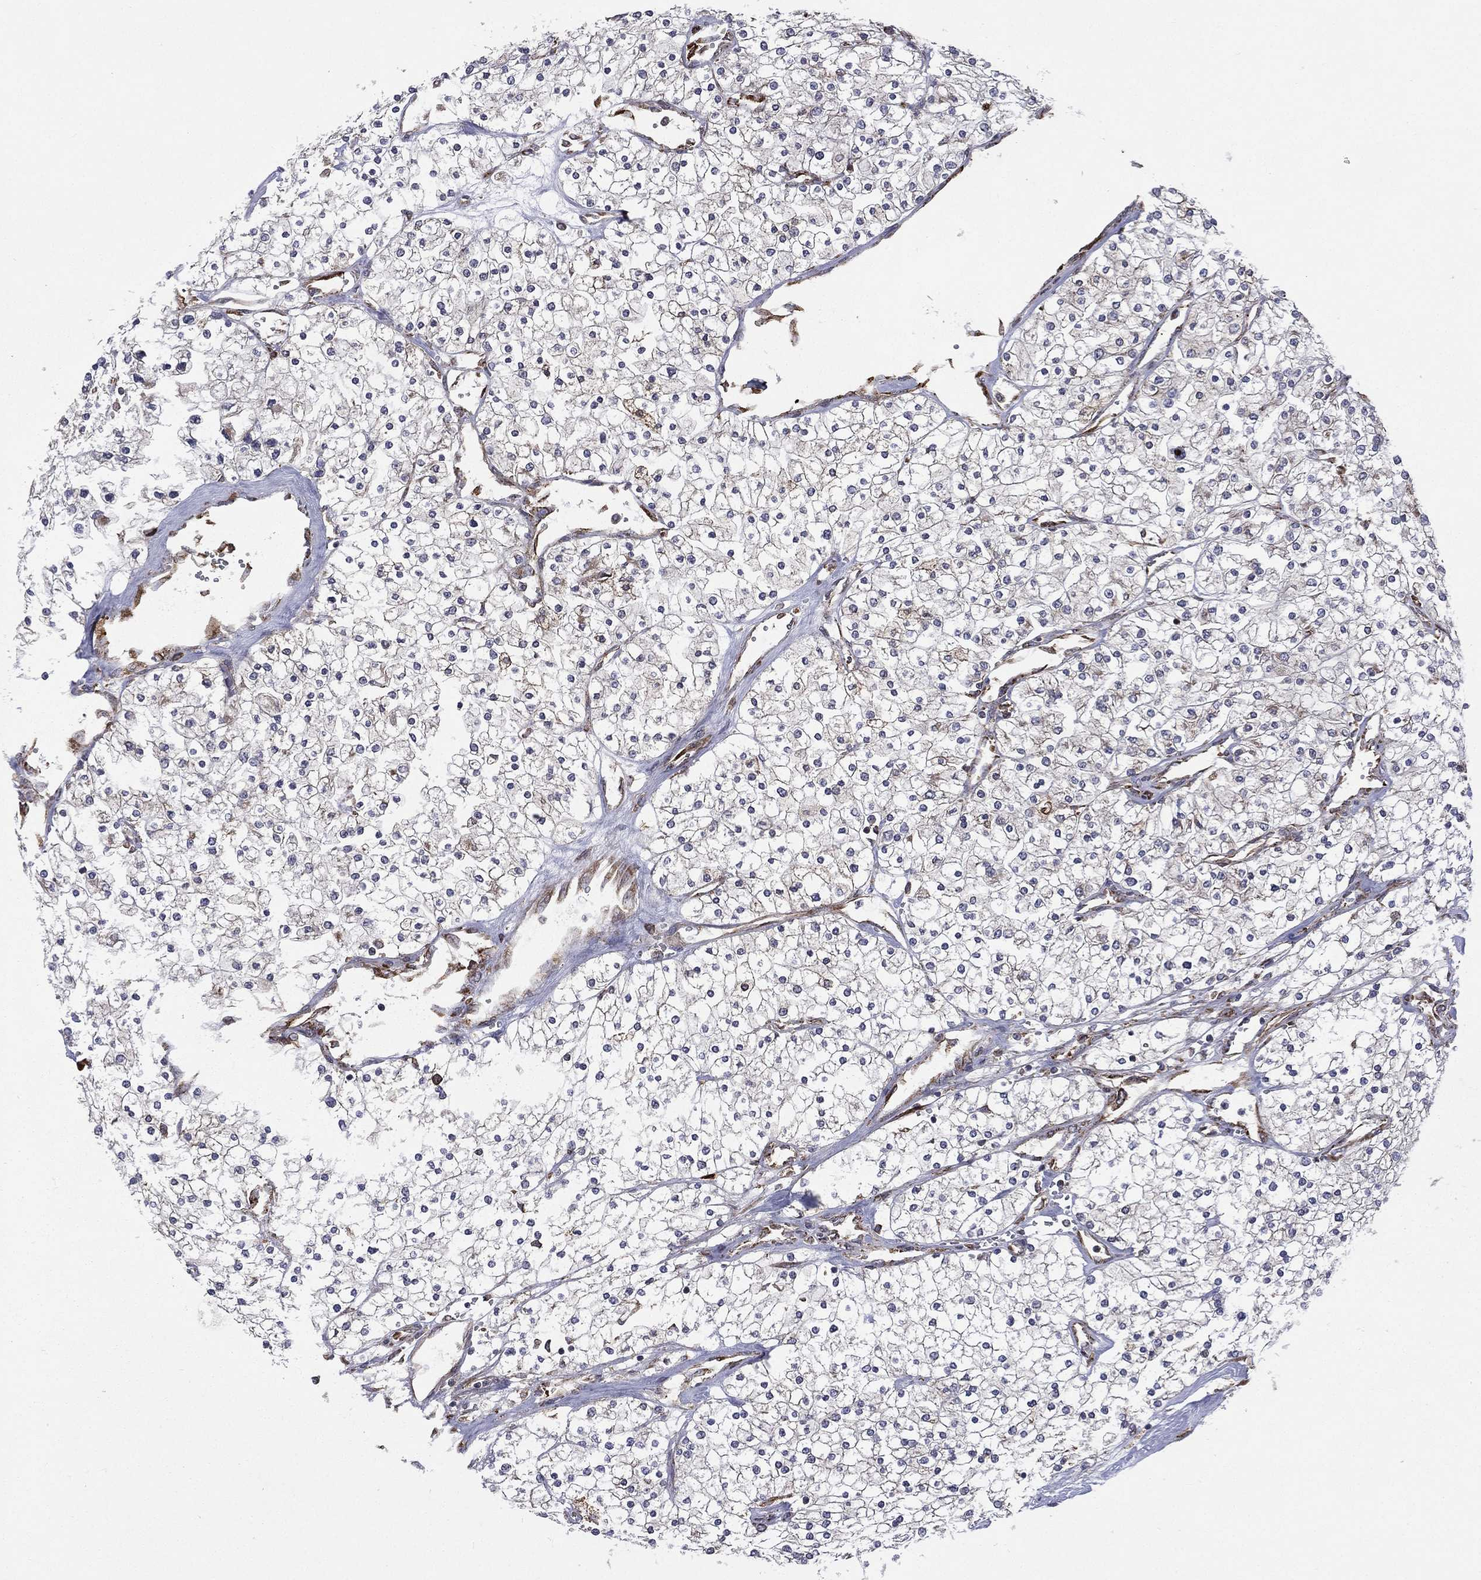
{"staining": {"intensity": "negative", "quantity": "none", "location": "none"}, "tissue": "renal cancer", "cell_type": "Tumor cells", "image_type": "cancer", "snomed": [{"axis": "morphology", "description": "Adenocarcinoma, NOS"}, {"axis": "topography", "description": "Kidney"}], "caption": "A high-resolution photomicrograph shows immunohistochemistry staining of adenocarcinoma (renal), which shows no significant staining in tumor cells. (DAB immunohistochemistry visualized using brightfield microscopy, high magnification).", "gene": "C20orf96", "patient": {"sex": "male", "age": 80}}